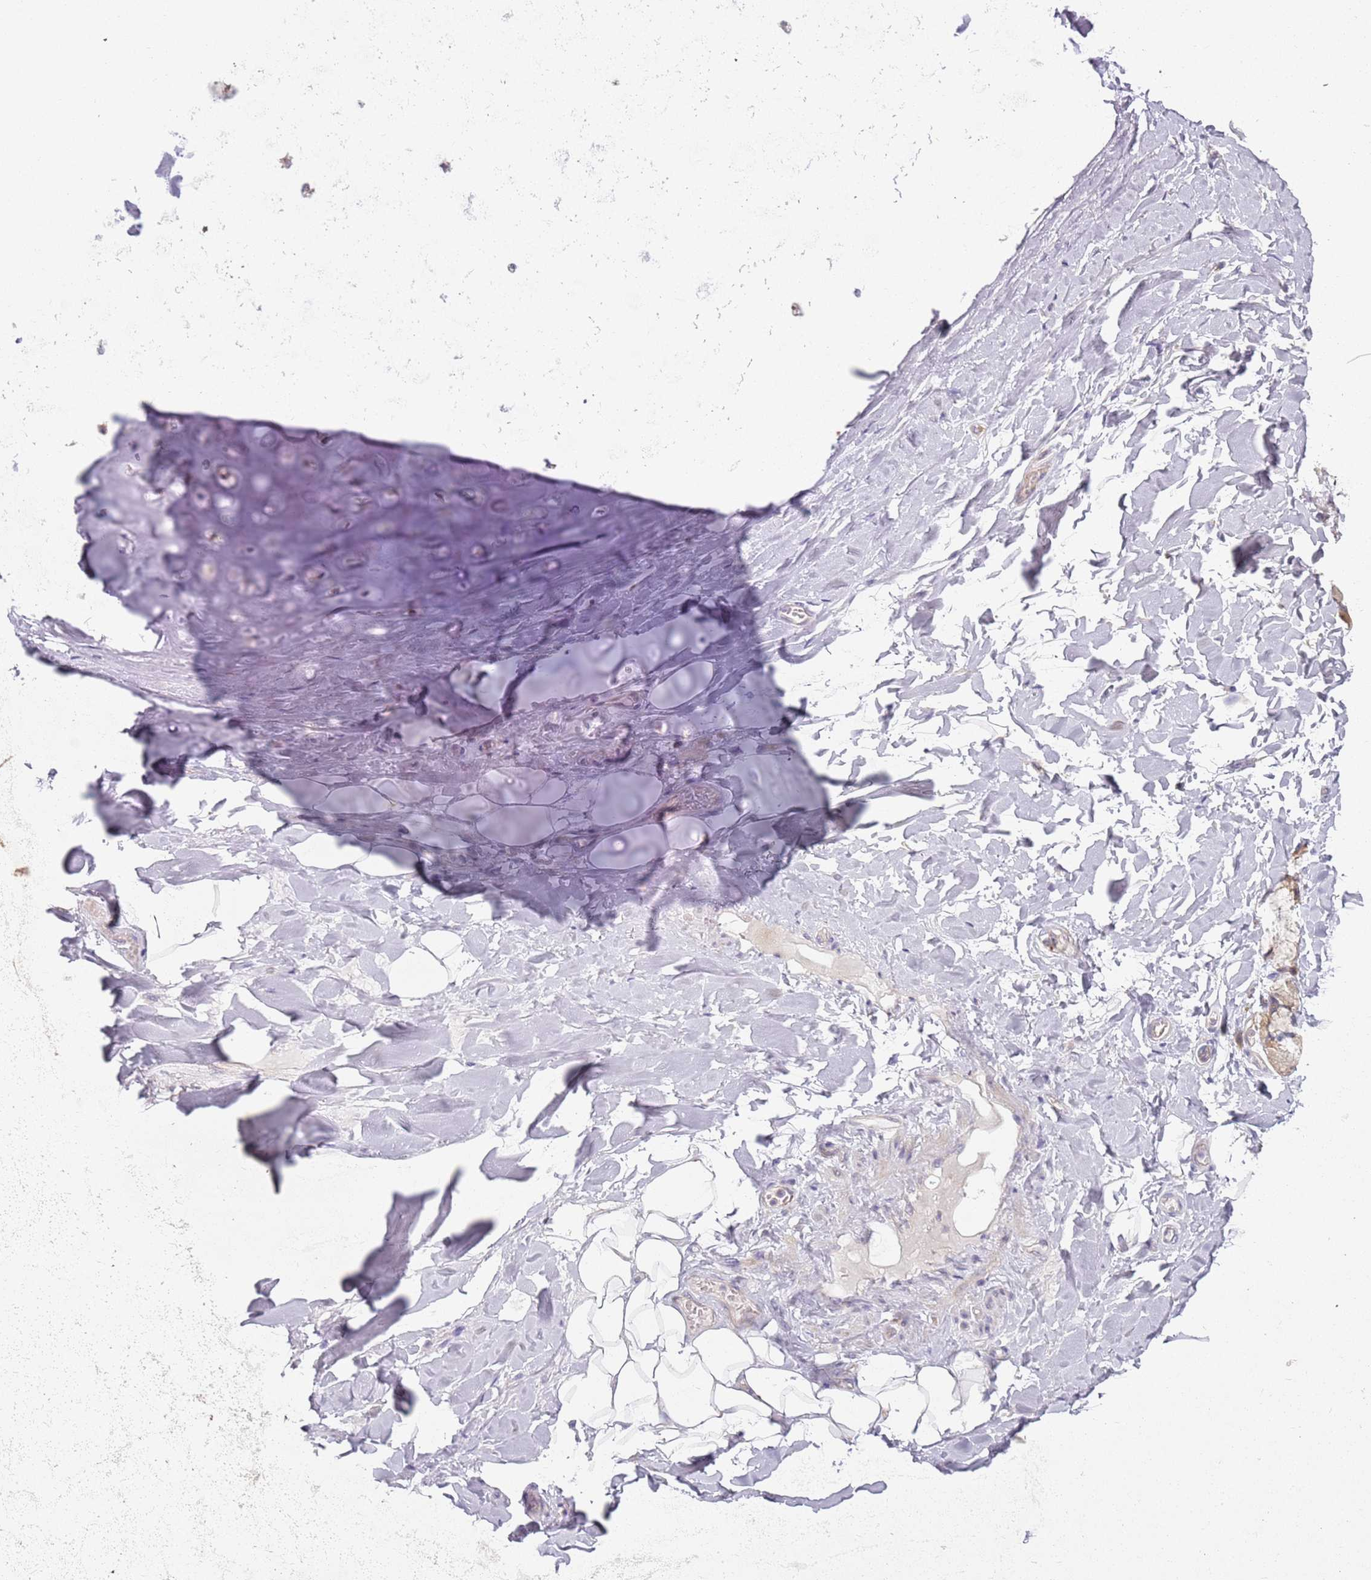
{"staining": {"intensity": "negative", "quantity": "none", "location": "none"}, "tissue": "adipose tissue", "cell_type": "Adipocytes", "image_type": "normal", "snomed": [{"axis": "morphology", "description": "Normal tissue, NOS"}, {"axis": "topography", "description": "Lymph node"}, {"axis": "topography", "description": "Cartilage tissue"}, {"axis": "topography", "description": "Bronchus"}], "caption": "Immunohistochemical staining of benign human adipose tissue reveals no significant expression in adipocytes.", "gene": "RPS28", "patient": {"sex": "male", "age": 63}}